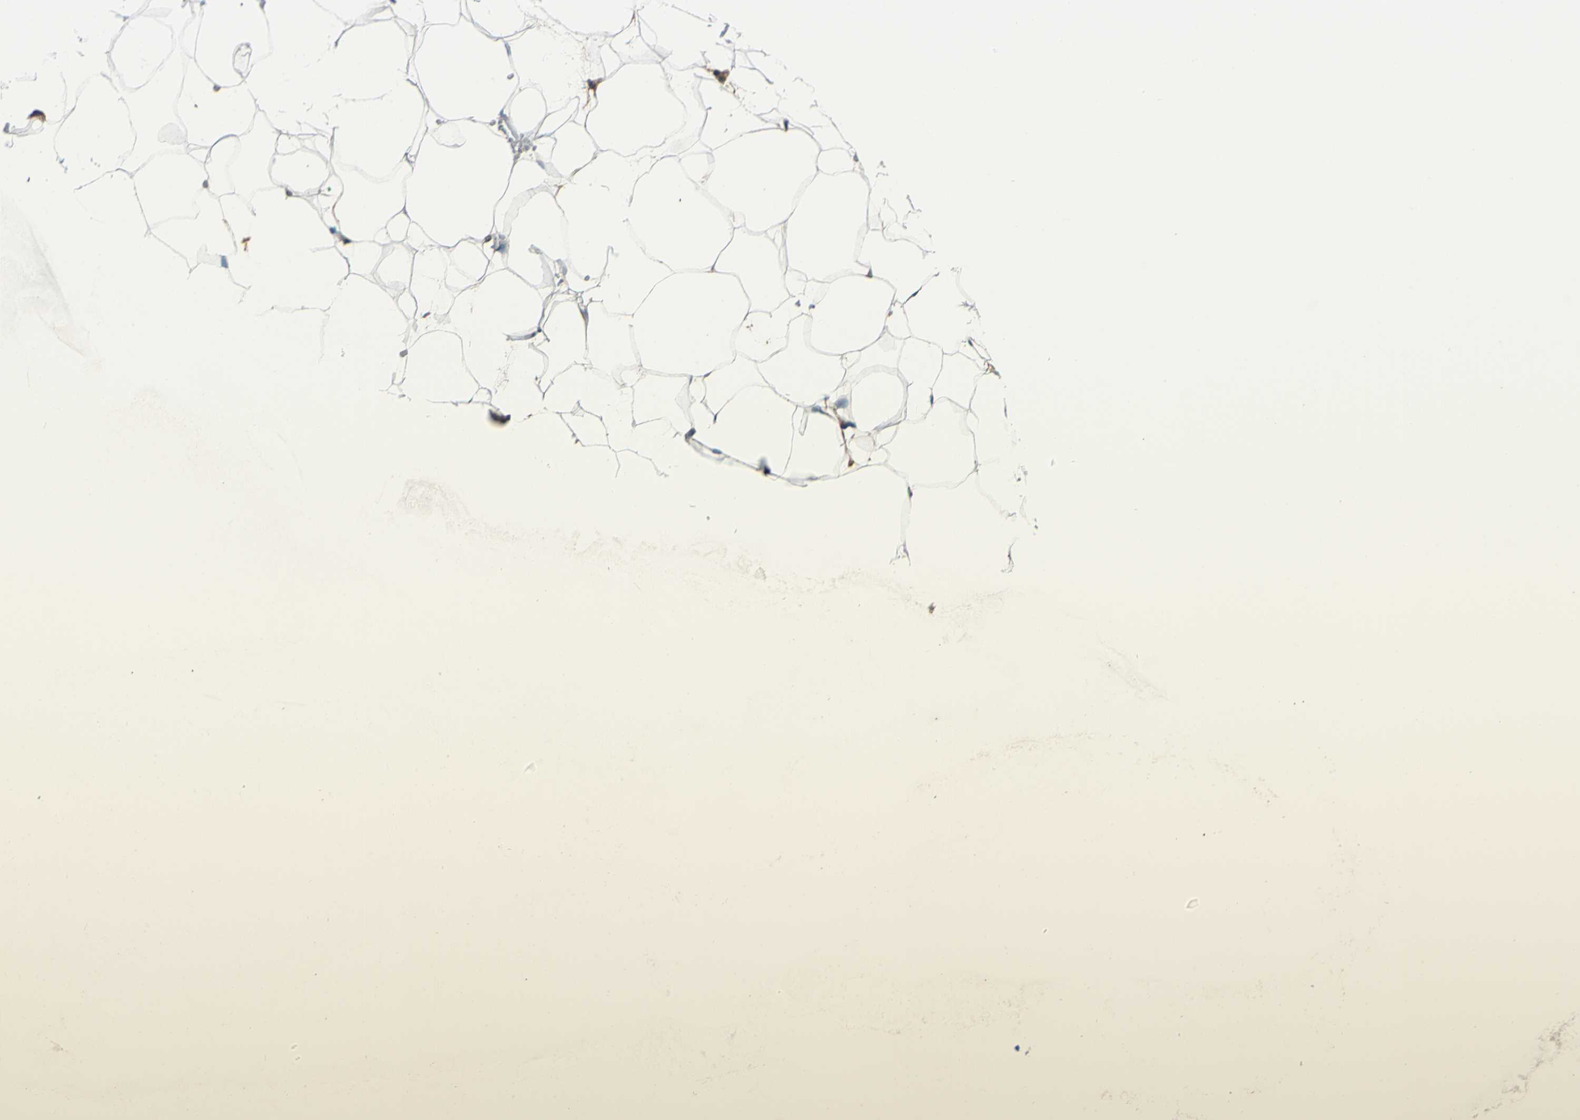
{"staining": {"intensity": "weak", "quantity": ">75%", "location": "cytoplasmic/membranous"}, "tissue": "adipose tissue", "cell_type": "Adipocytes", "image_type": "normal", "snomed": [{"axis": "morphology", "description": "Normal tissue, NOS"}, {"axis": "topography", "description": "Breast"}, {"axis": "topography", "description": "Adipose tissue"}], "caption": "Immunohistochemical staining of normal adipose tissue shows >75% levels of weak cytoplasmic/membranous protein staining in about >75% of adipocytes. (DAB (3,3'-diaminobenzidine) IHC, brown staining for protein, blue staining for nuclei).", "gene": "ARHGAP1", "patient": {"sex": "female", "age": 25}}